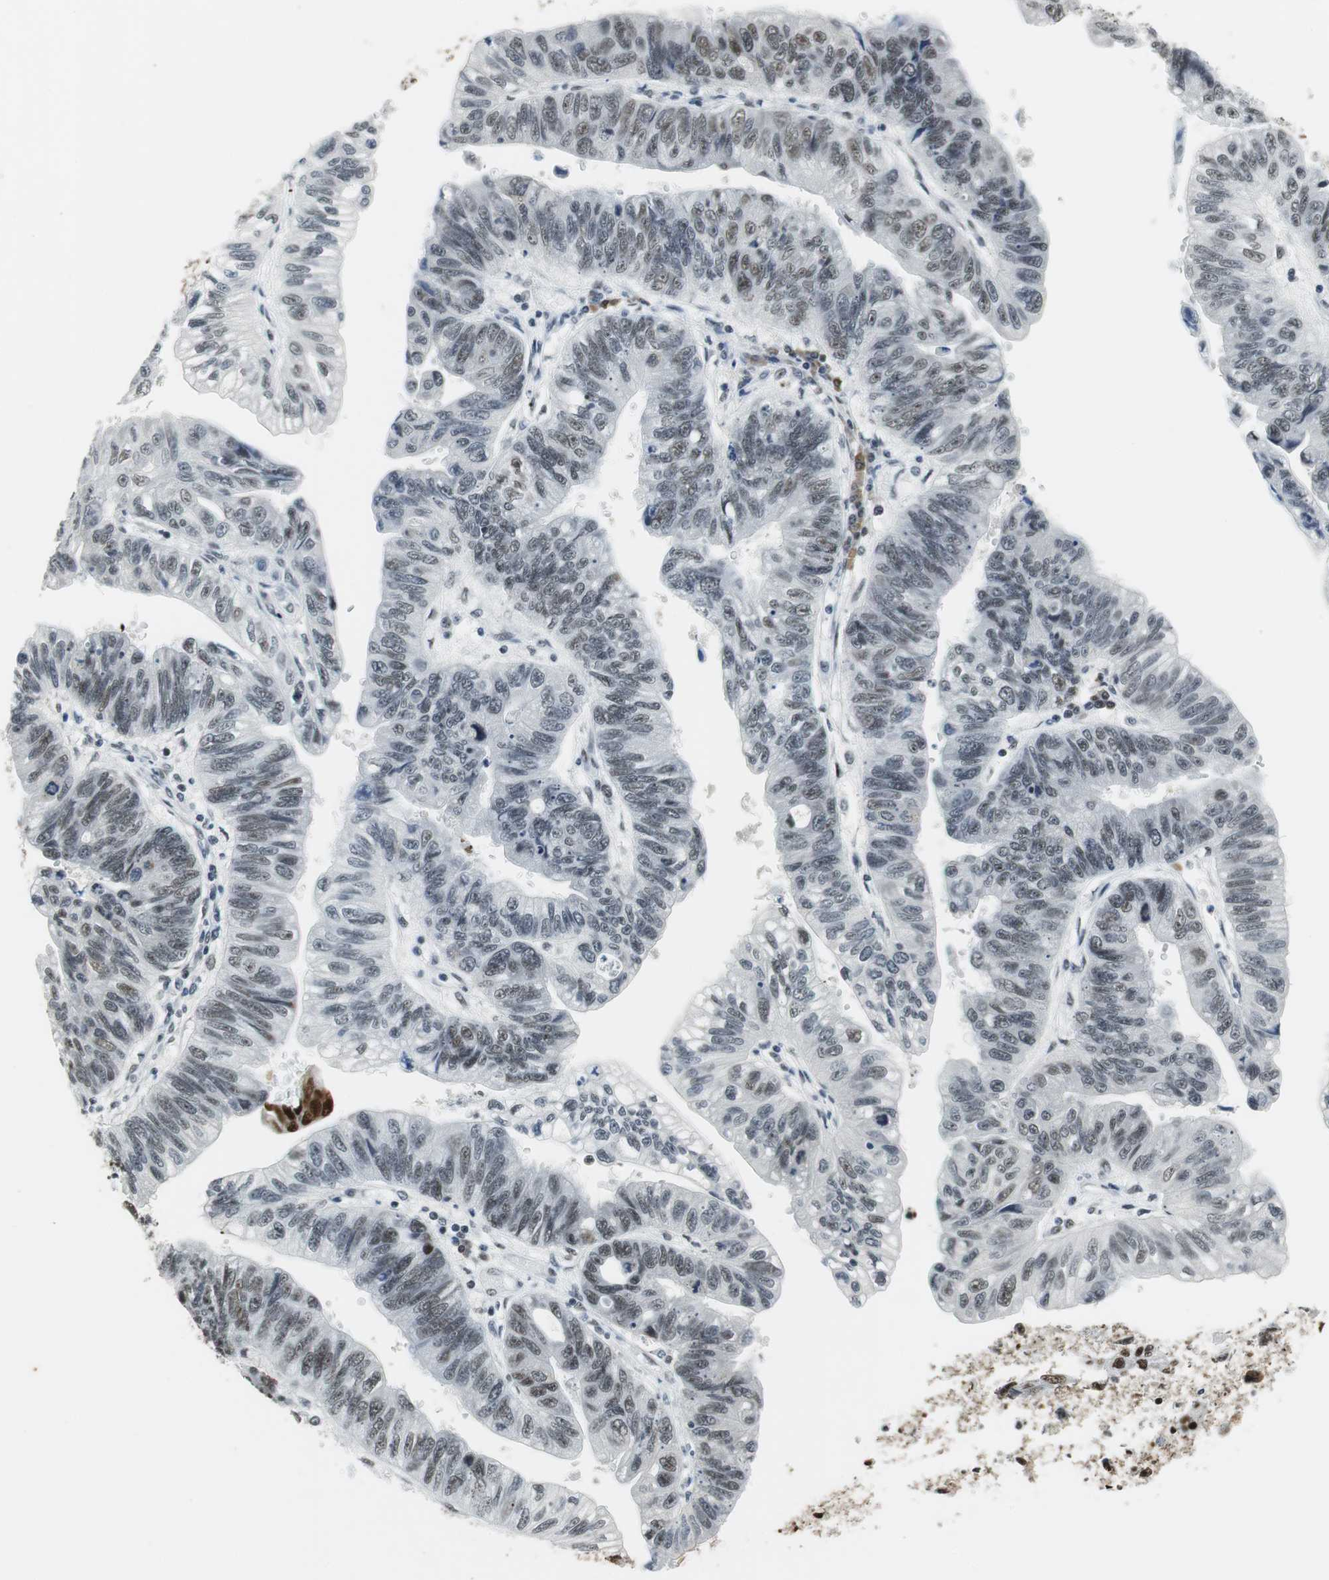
{"staining": {"intensity": "moderate", "quantity": ">75%", "location": "nuclear"}, "tissue": "stomach cancer", "cell_type": "Tumor cells", "image_type": "cancer", "snomed": [{"axis": "morphology", "description": "Adenocarcinoma, NOS"}, {"axis": "topography", "description": "Stomach"}], "caption": "This micrograph reveals adenocarcinoma (stomach) stained with immunohistochemistry (IHC) to label a protein in brown. The nuclear of tumor cells show moderate positivity for the protein. Nuclei are counter-stained blue.", "gene": "PRKDC", "patient": {"sex": "male", "age": 59}}